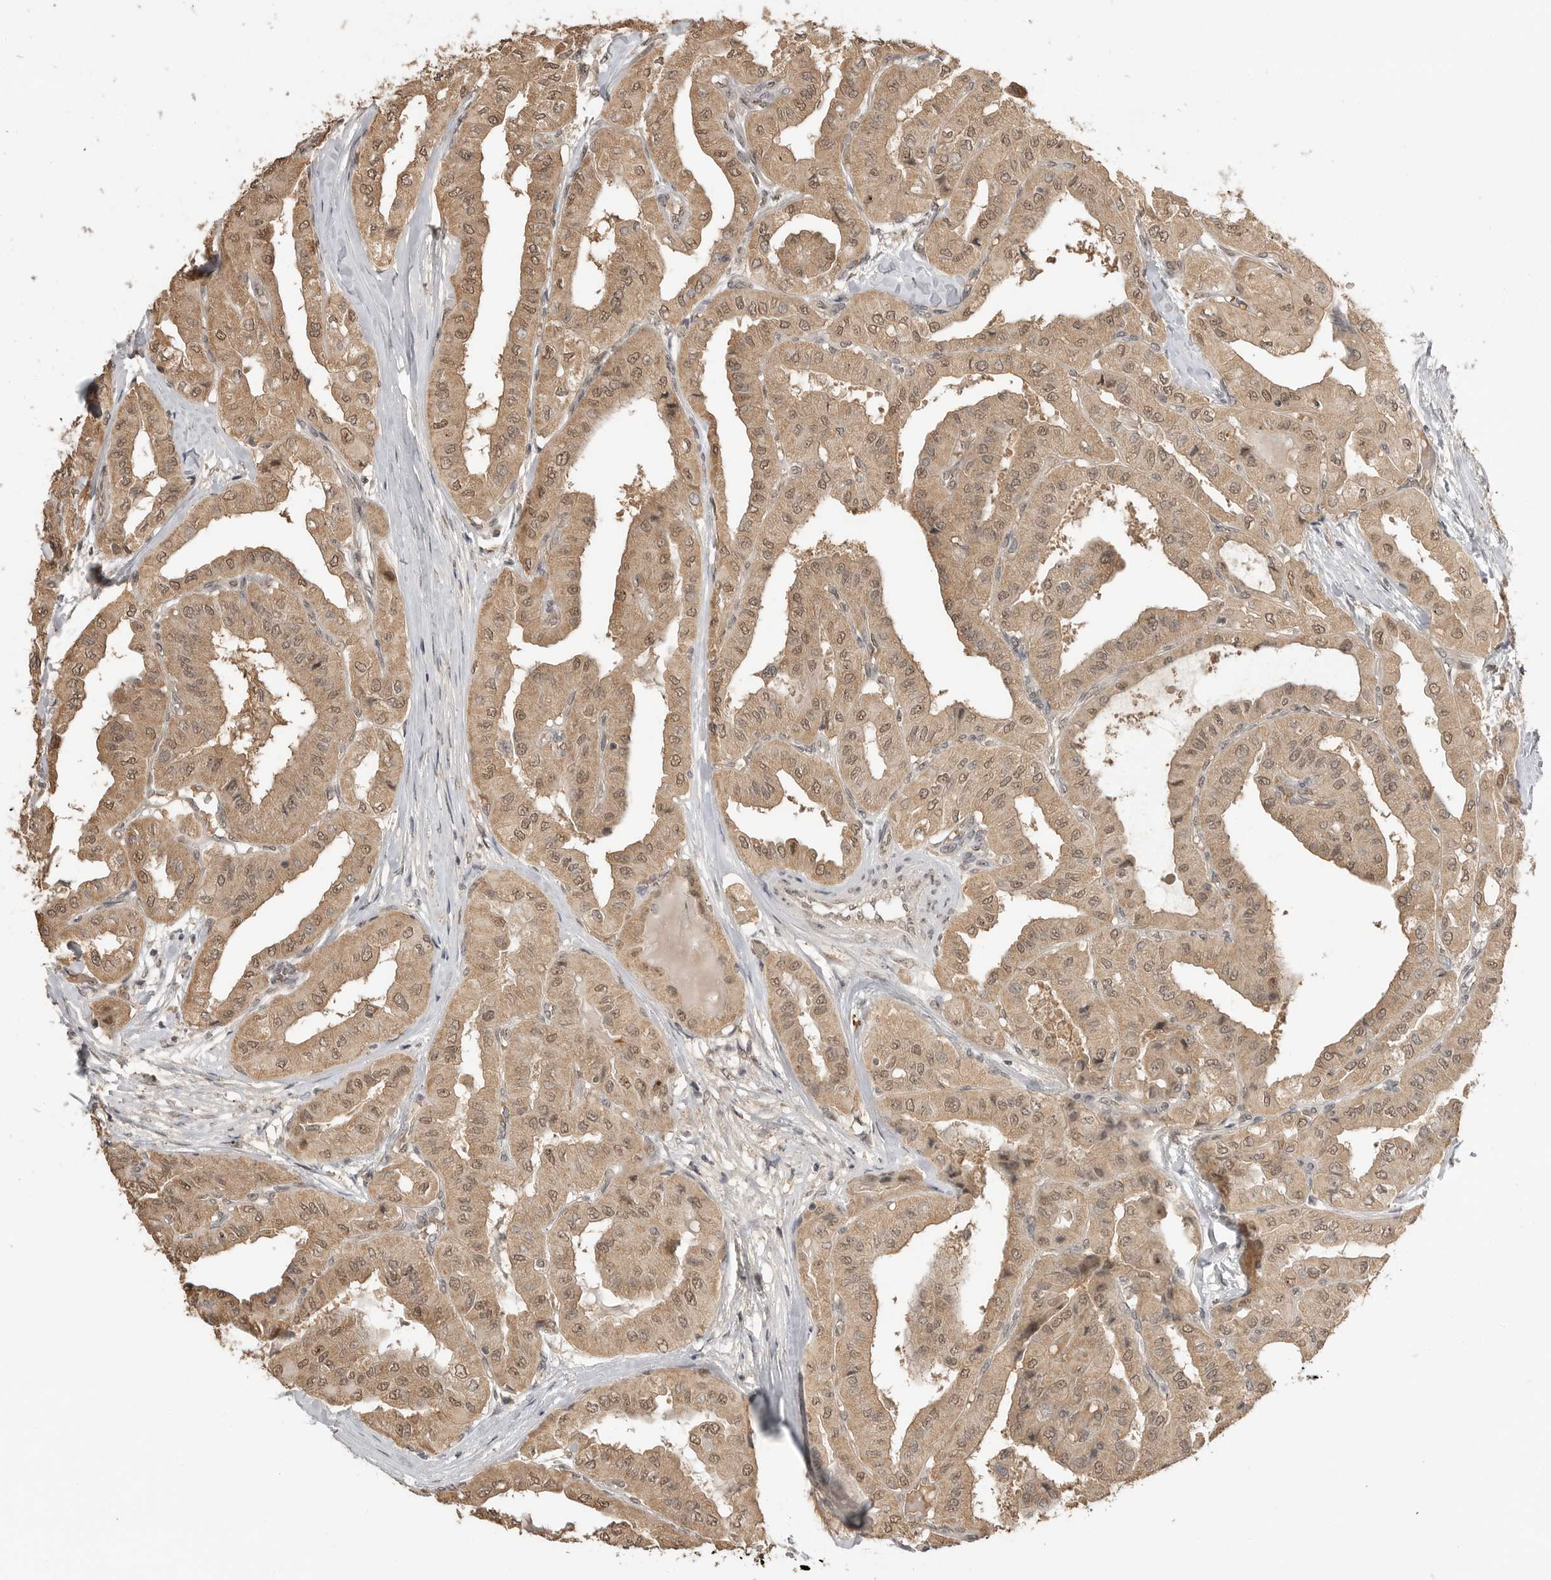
{"staining": {"intensity": "moderate", "quantity": ">75%", "location": "cytoplasmic/membranous,nuclear"}, "tissue": "thyroid cancer", "cell_type": "Tumor cells", "image_type": "cancer", "snomed": [{"axis": "morphology", "description": "Papillary adenocarcinoma, NOS"}, {"axis": "topography", "description": "Thyroid gland"}], "caption": "Protein expression analysis of thyroid cancer displays moderate cytoplasmic/membranous and nuclear staining in about >75% of tumor cells. (IHC, brightfield microscopy, high magnification).", "gene": "ASPSCR1", "patient": {"sex": "female", "age": 59}}